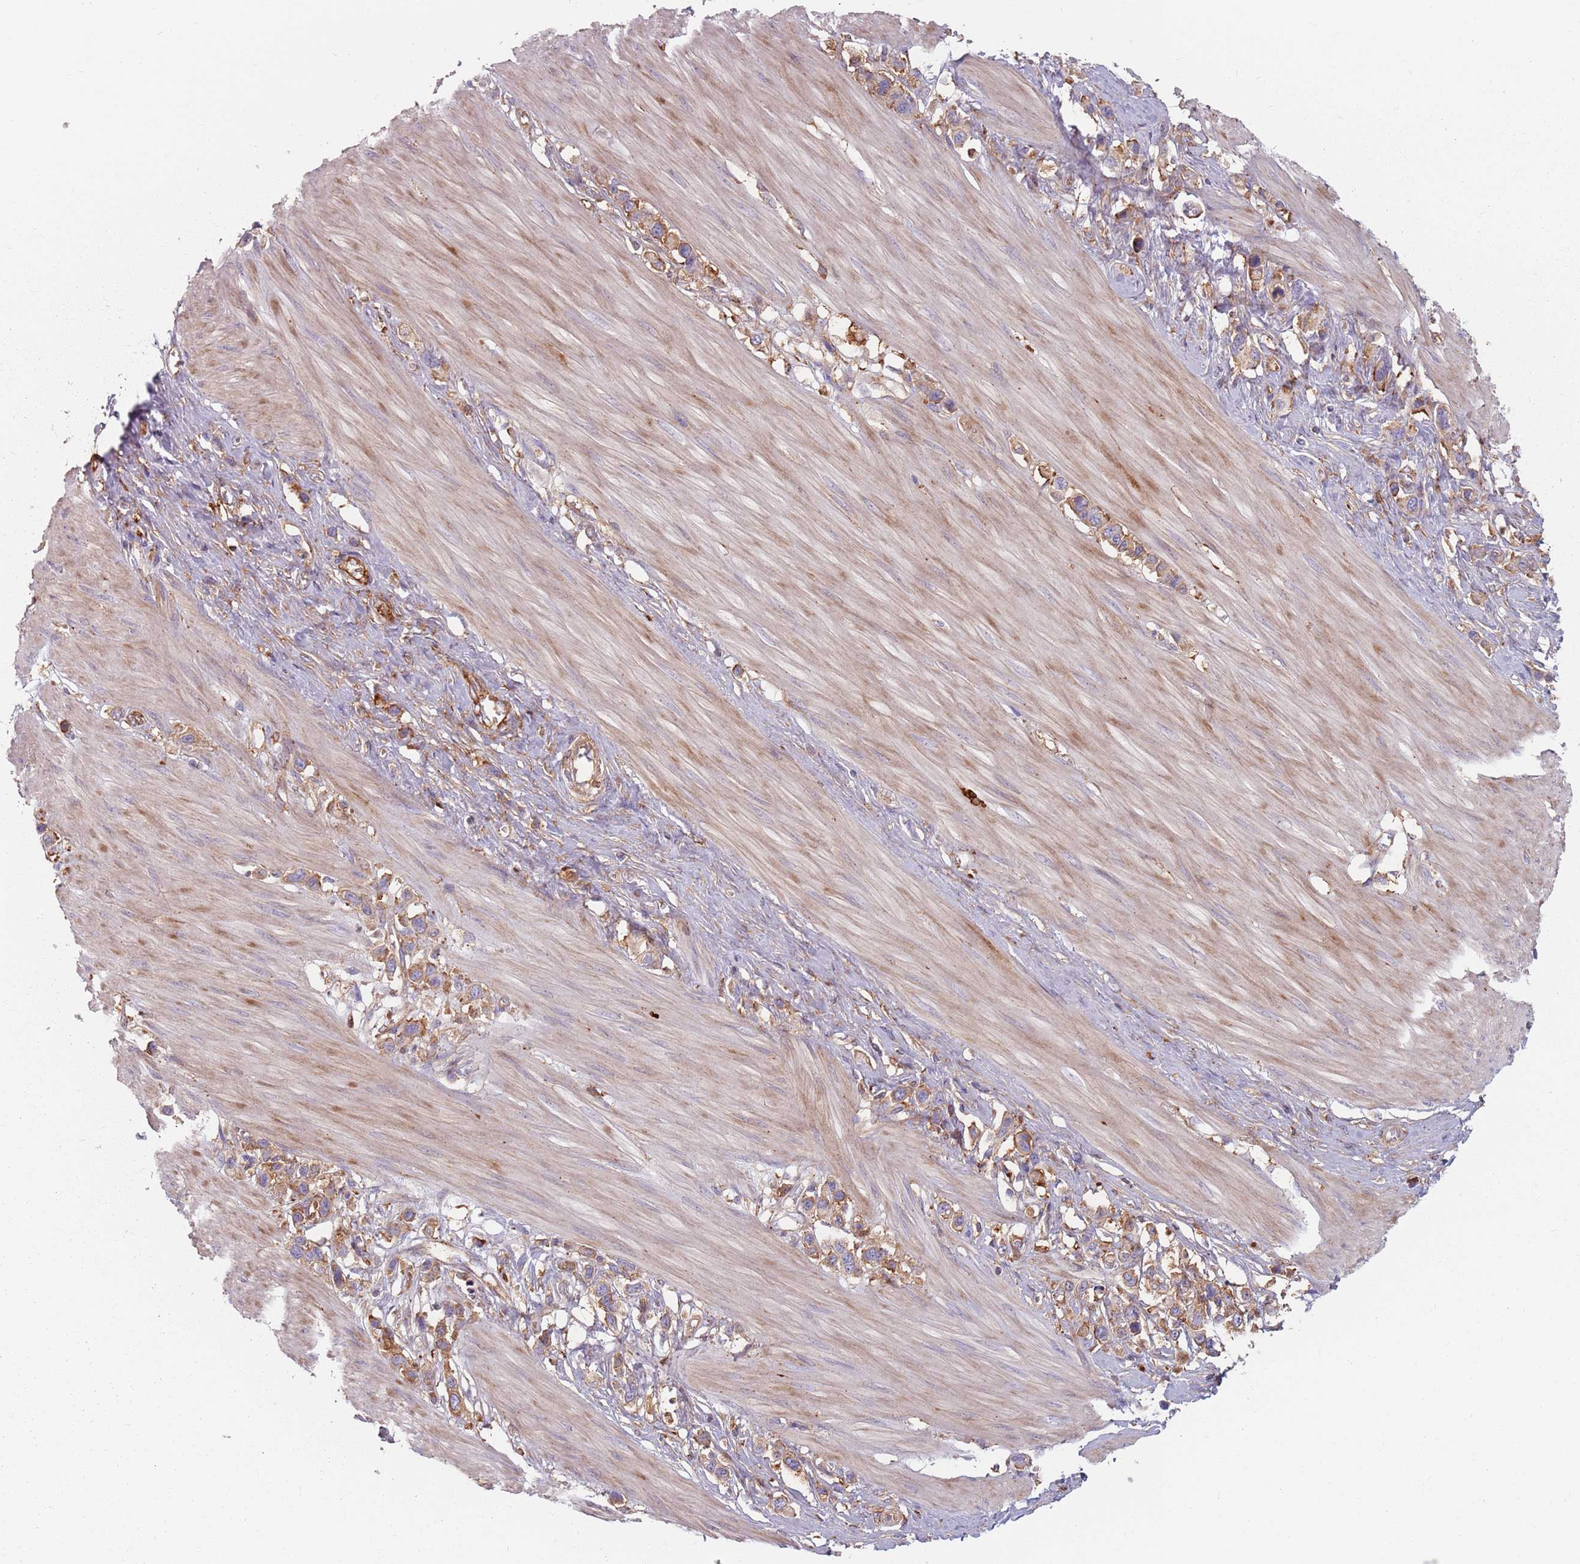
{"staining": {"intensity": "moderate", "quantity": ">75%", "location": "cytoplasmic/membranous"}, "tissue": "stomach cancer", "cell_type": "Tumor cells", "image_type": "cancer", "snomed": [{"axis": "morphology", "description": "Adenocarcinoma, NOS"}, {"axis": "topography", "description": "Stomach"}], "caption": "This micrograph reveals IHC staining of stomach cancer, with medium moderate cytoplasmic/membranous staining in approximately >75% of tumor cells.", "gene": "TPD52L2", "patient": {"sex": "female", "age": 65}}